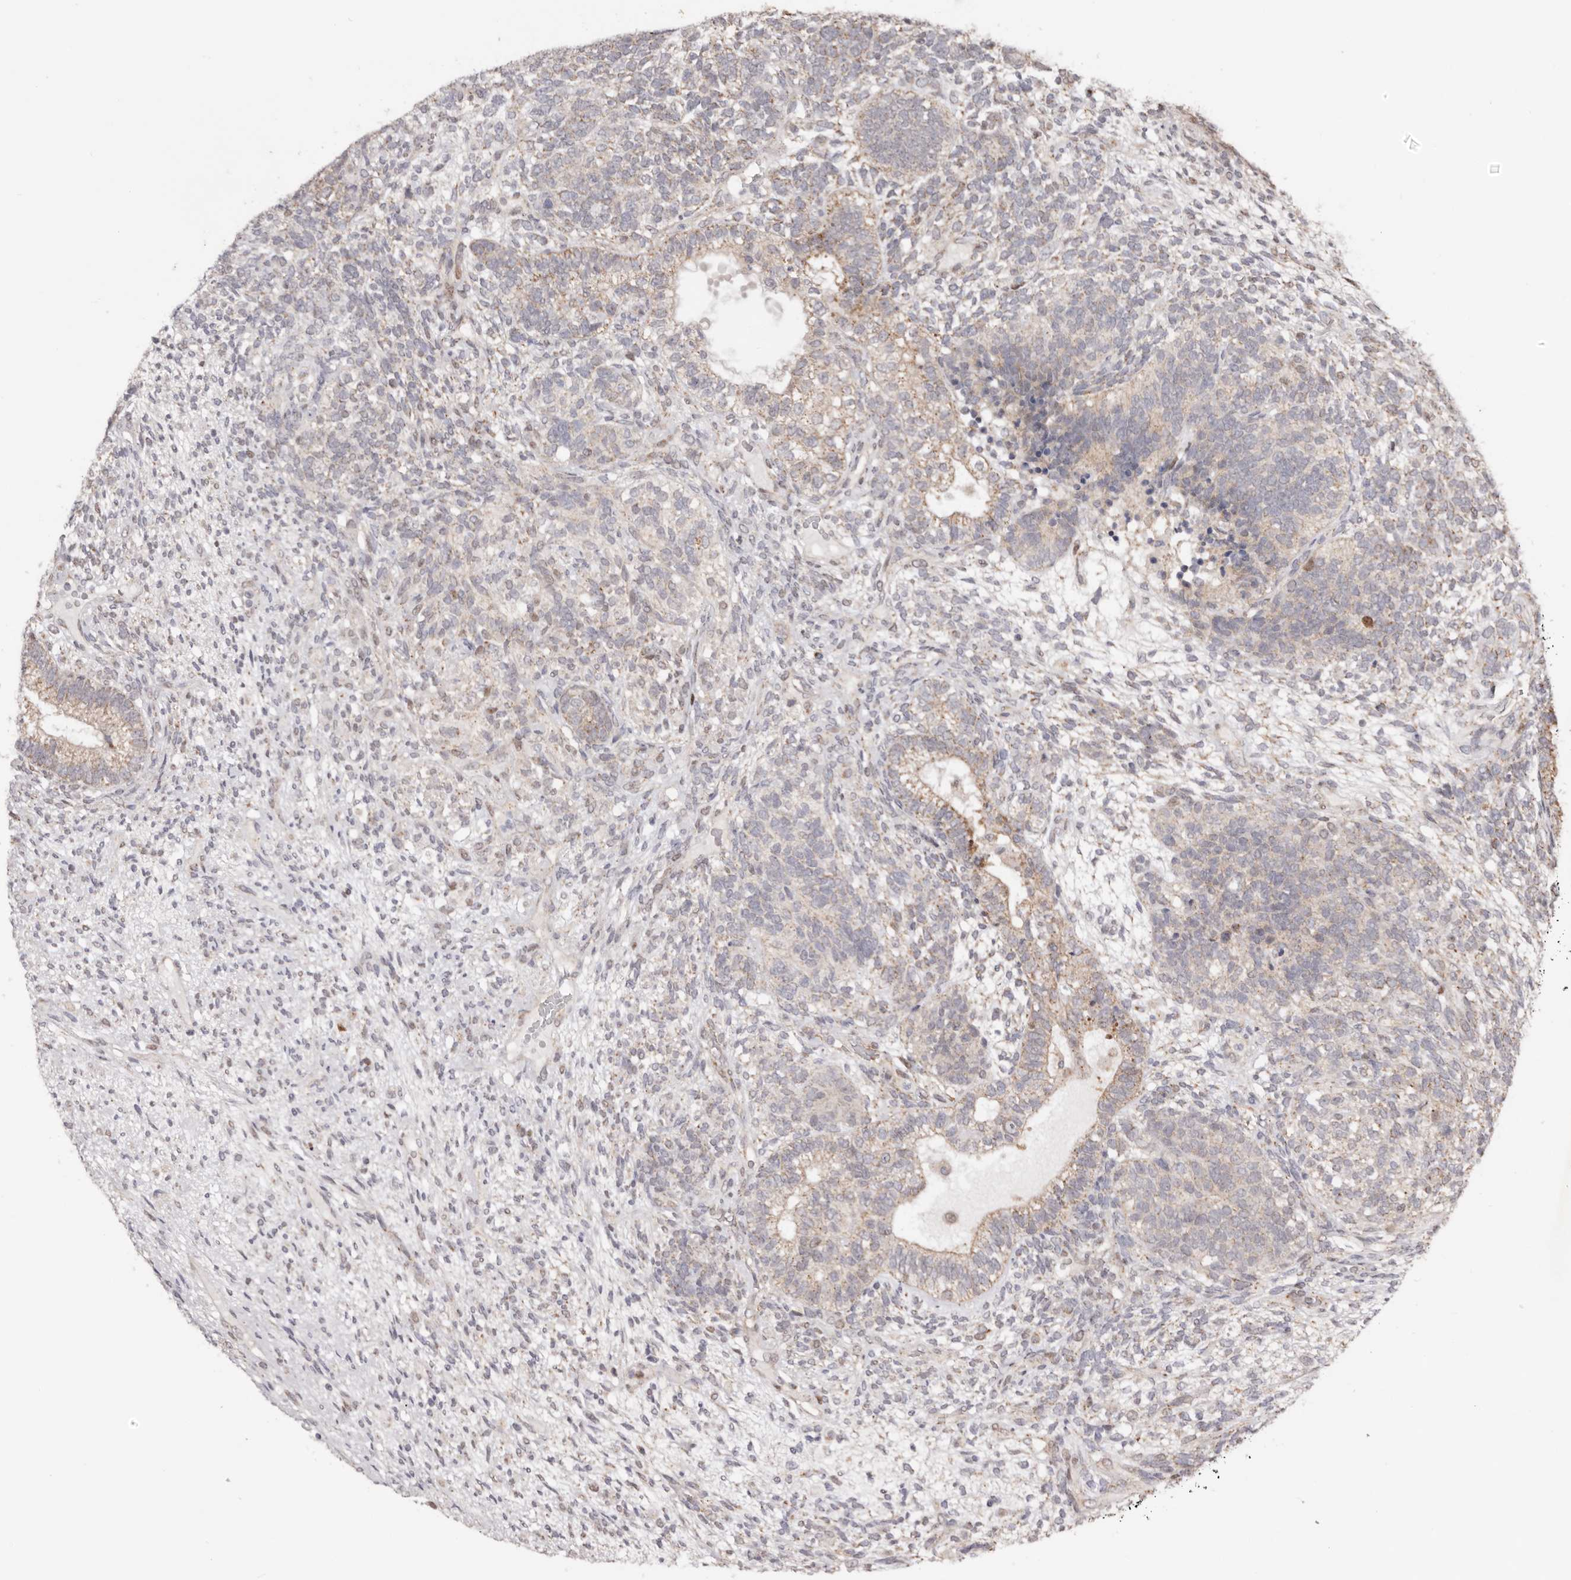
{"staining": {"intensity": "moderate", "quantity": "<25%", "location": "cytoplasmic/membranous"}, "tissue": "testis cancer", "cell_type": "Tumor cells", "image_type": "cancer", "snomed": [{"axis": "morphology", "description": "Seminoma, NOS"}, {"axis": "morphology", "description": "Carcinoma, Embryonal, NOS"}, {"axis": "topography", "description": "Testis"}], "caption": "Approximately <25% of tumor cells in human embryonal carcinoma (testis) show moderate cytoplasmic/membranous protein staining as visualized by brown immunohistochemical staining.", "gene": "EGR3", "patient": {"sex": "male", "age": 28}}